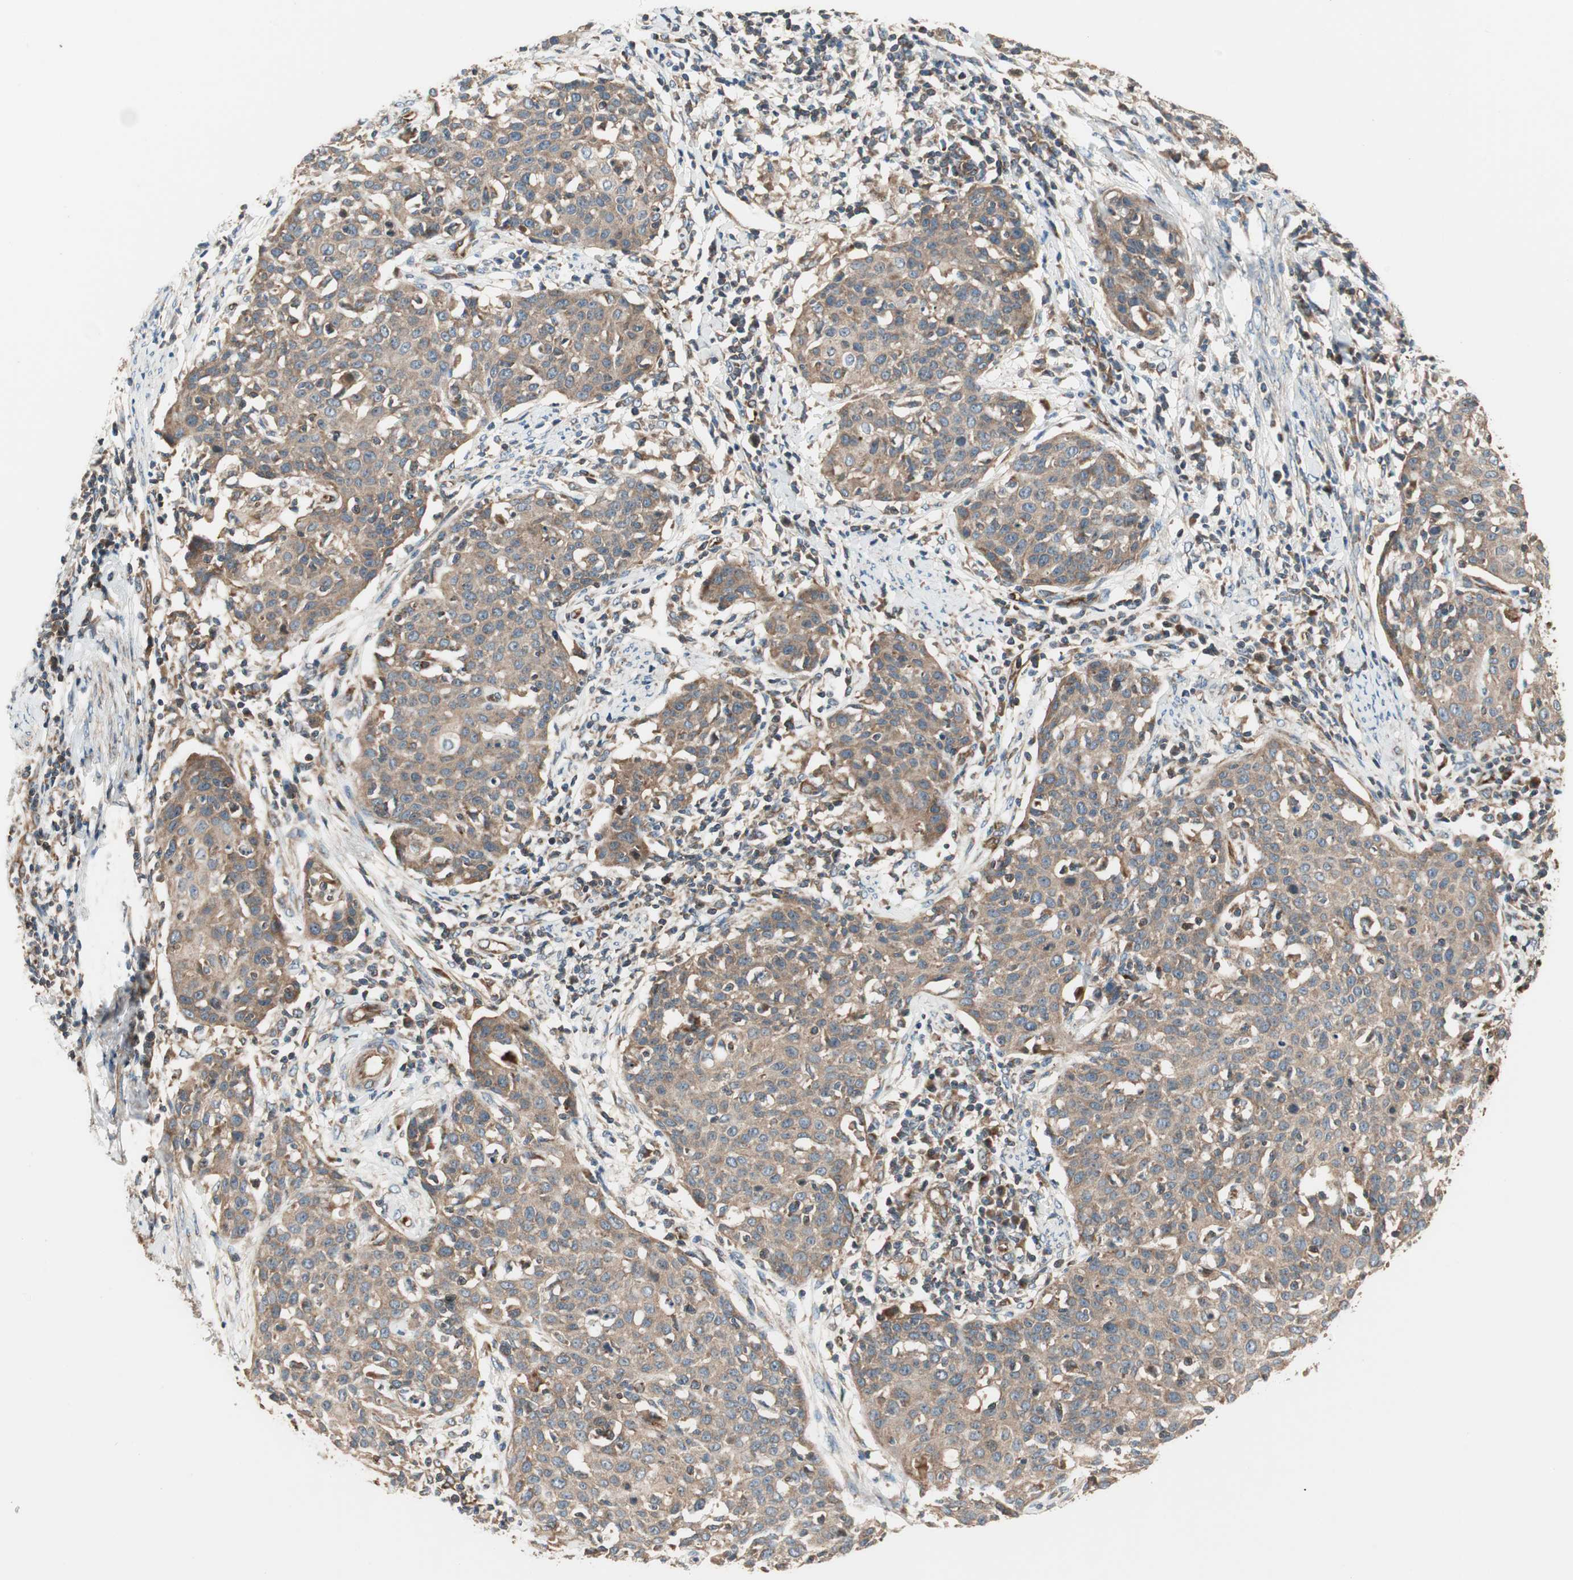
{"staining": {"intensity": "moderate", "quantity": ">75%", "location": "cytoplasmic/membranous"}, "tissue": "cervical cancer", "cell_type": "Tumor cells", "image_type": "cancer", "snomed": [{"axis": "morphology", "description": "Squamous cell carcinoma, NOS"}, {"axis": "topography", "description": "Cervix"}], "caption": "IHC image of cervical squamous cell carcinoma stained for a protein (brown), which demonstrates medium levels of moderate cytoplasmic/membranous positivity in approximately >75% of tumor cells.", "gene": "CTTNBP2NL", "patient": {"sex": "female", "age": 38}}